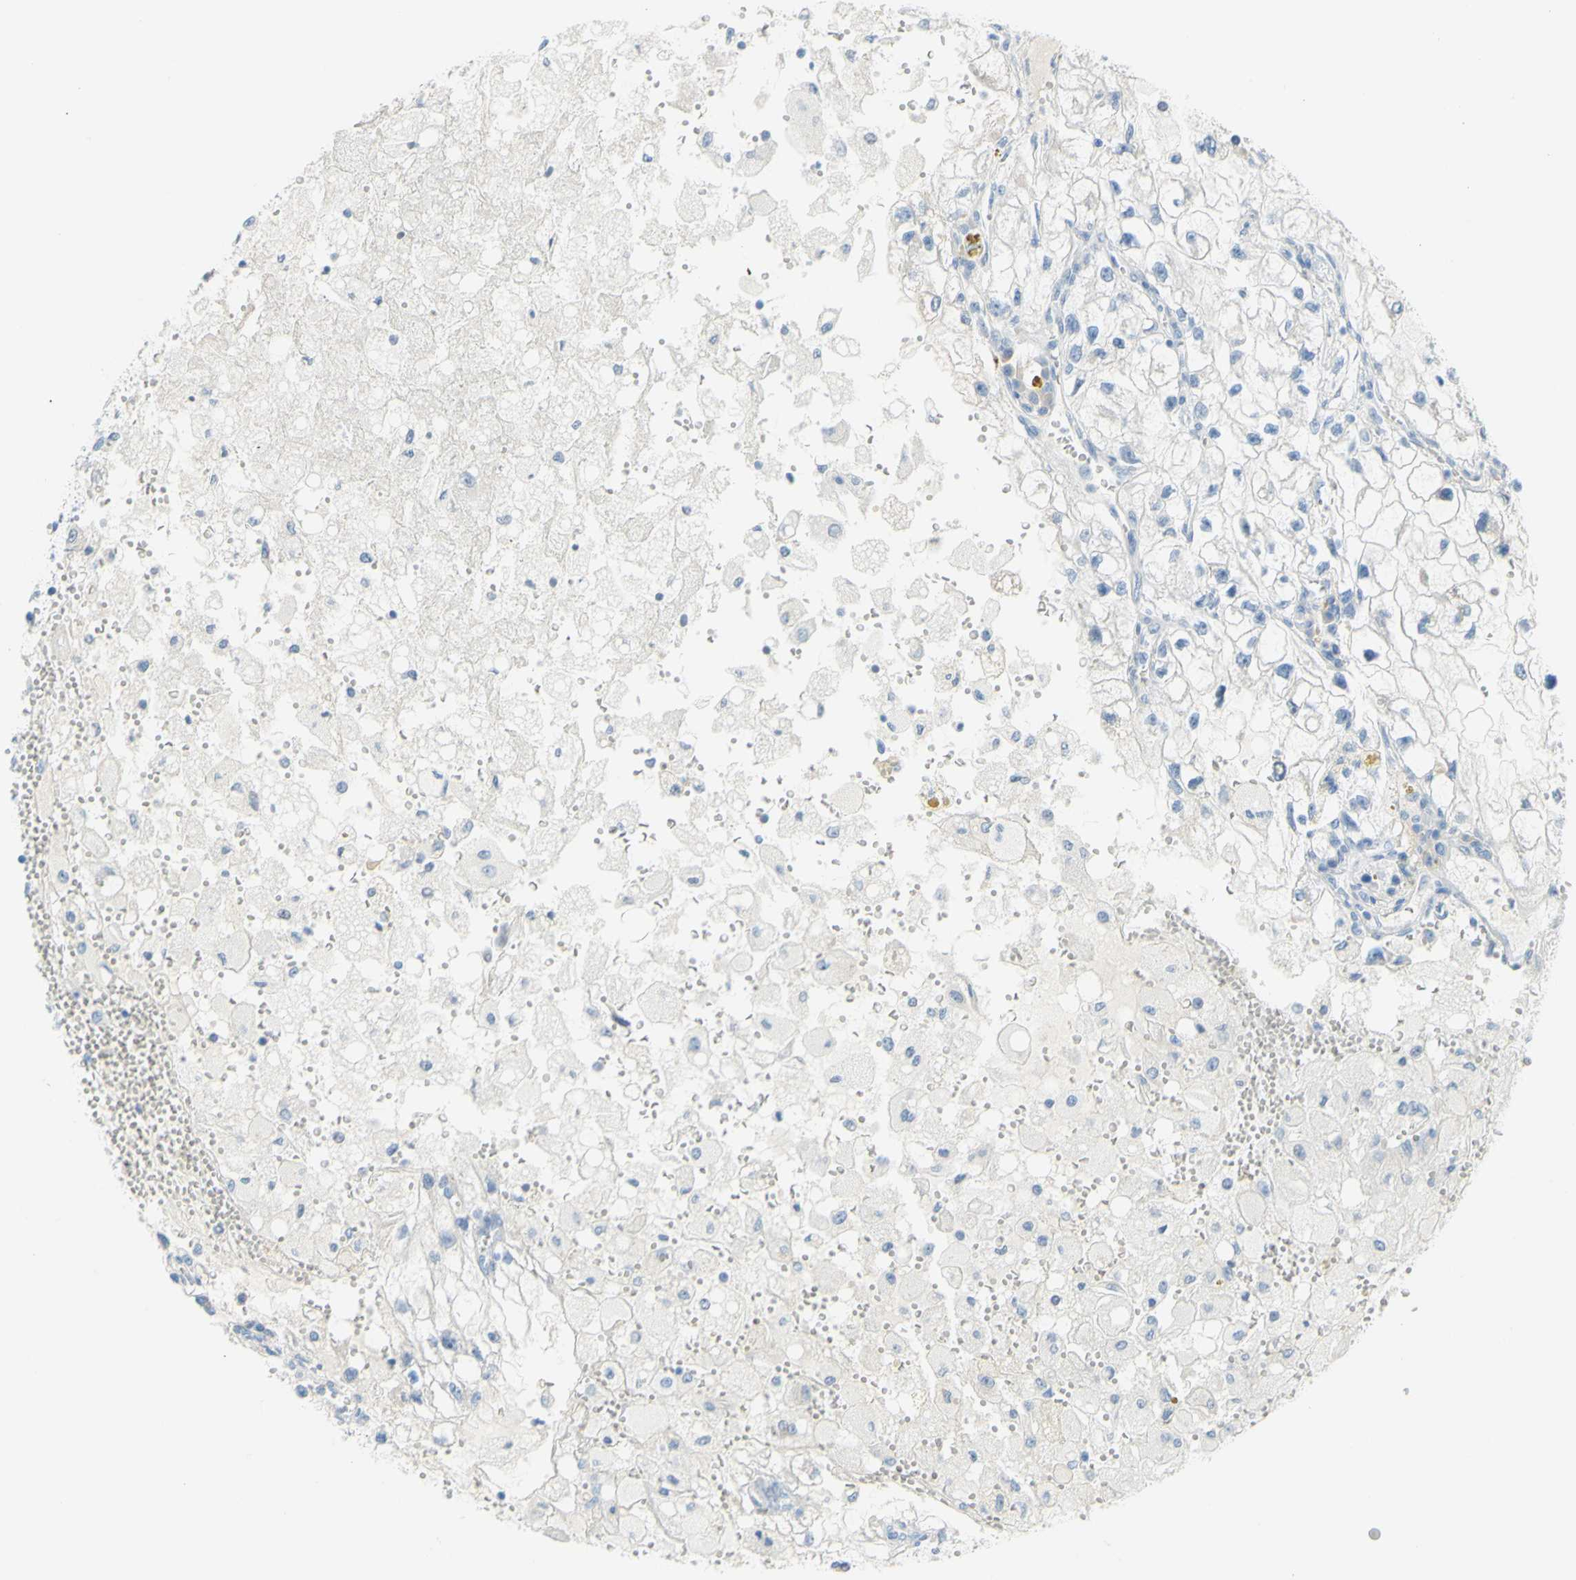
{"staining": {"intensity": "negative", "quantity": "none", "location": "none"}, "tissue": "renal cancer", "cell_type": "Tumor cells", "image_type": "cancer", "snomed": [{"axis": "morphology", "description": "Adenocarcinoma, NOS"}, {"axis": "topography", "description": "Kidney"}], "caption": "Tumor cells are negative for protein expression in human renal cancer (adenocarcinoma).", "gene": "DCT", "patient": {"sex": "female", "age": 70}}